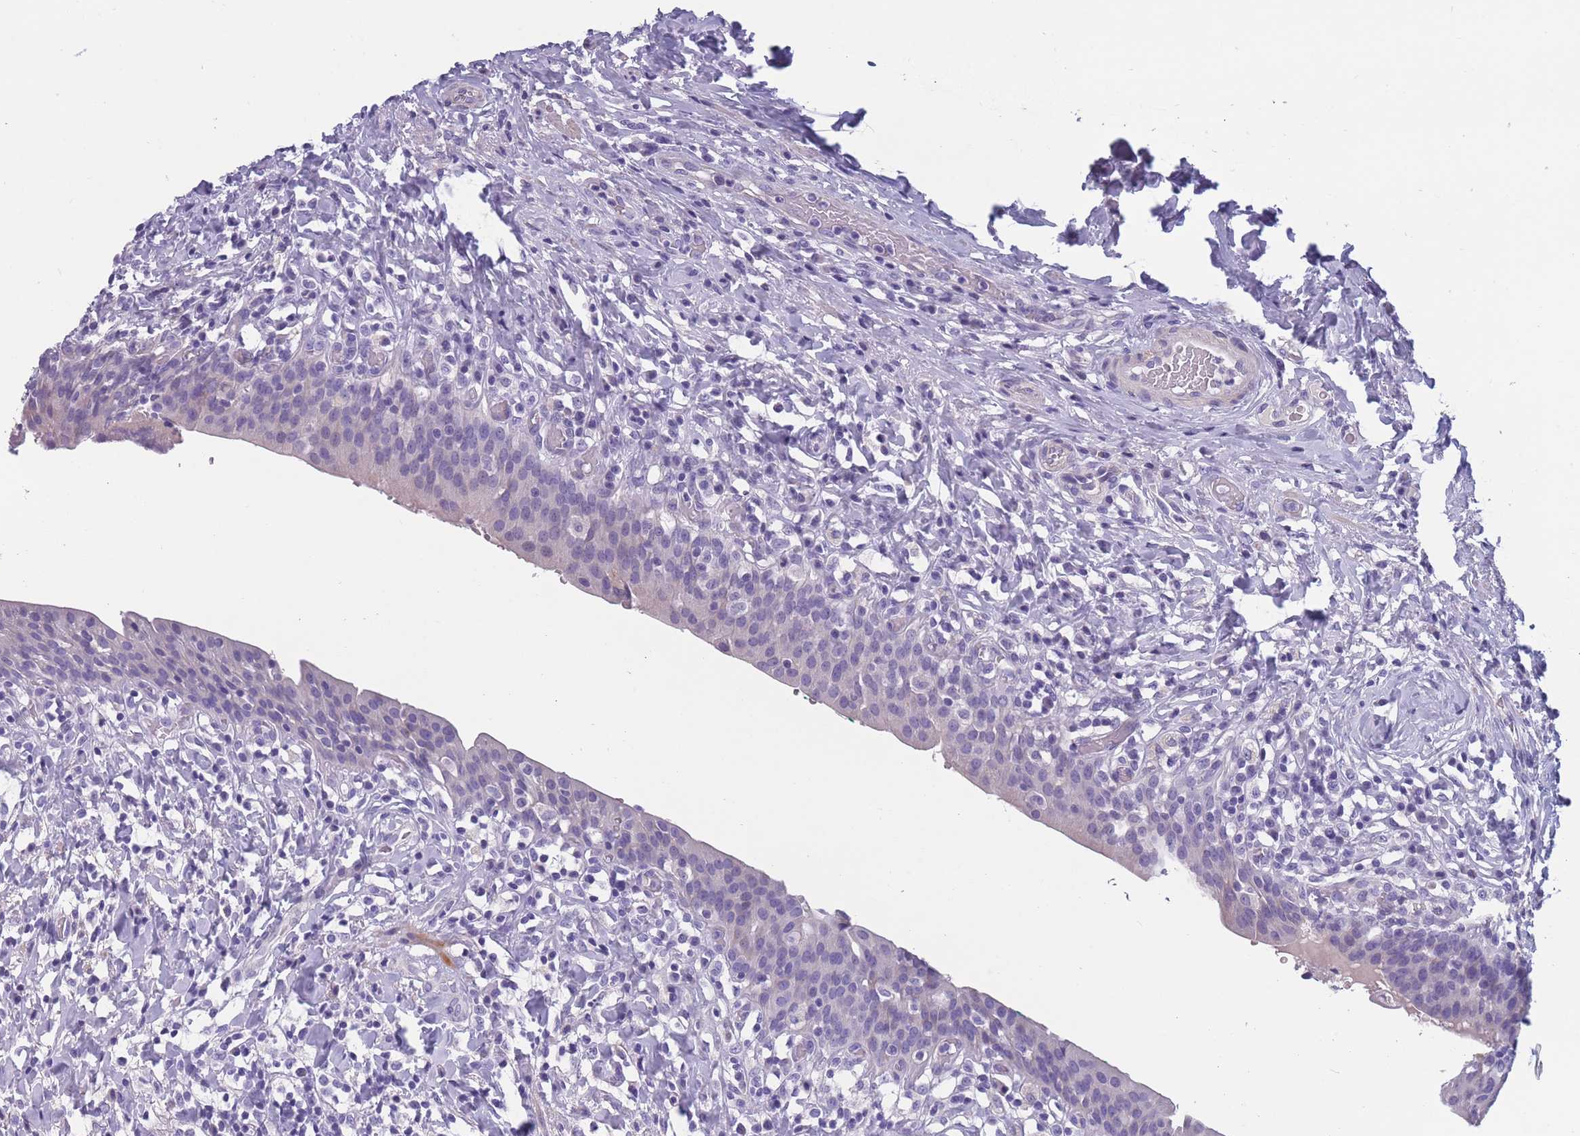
{"staining": {"intensity": "negative", "quantity": "none", "location": "none"}, "tissue": "urinary bladder", "cell_type": "Urothelial cells", "image_type": "normal", "snomed": [{"axis": "morphology", "description": "Normal tissue, NOS"}, {"axis": "morphology", "description": "Inflammation, NOS"}, {"axis": "topography", "description": "Urinary bladder"}], "caption": "DAB (3,3'-diaminobenzidine) immunohistochemical staining of benign human urinary bladder displays no significant staining in urothelial cells. (Stains: DAB IHC with hematoxylin counter stain, Microscopy: brightfield microscopy at high magnification).", "gene": "OR4C5", "patient": {"sex": "male", "age": 64}}